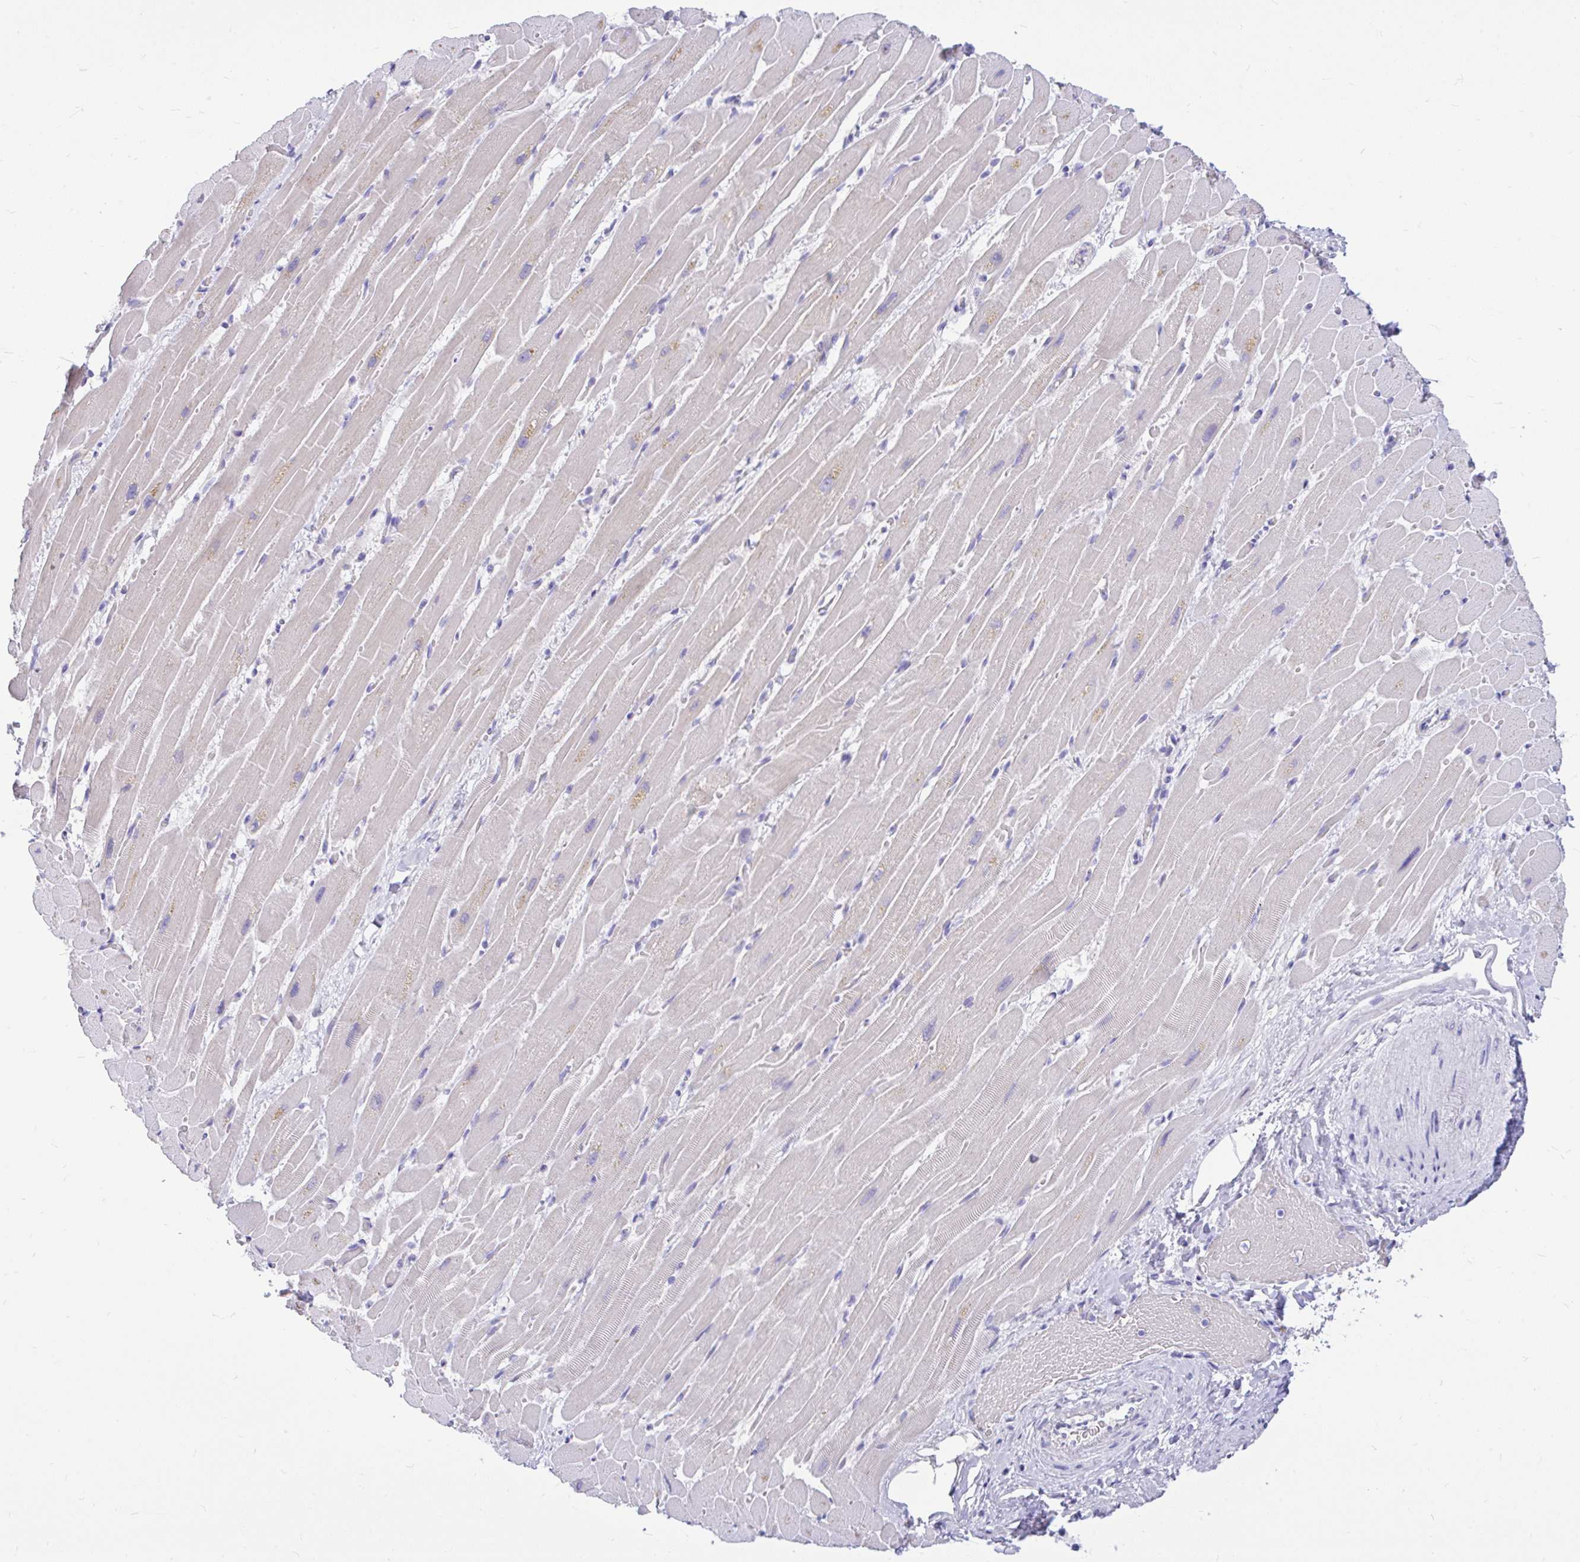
{"staining": {"intensity": "negative", "quantity": "none", "location": "none"}, "tissue": "heart muscle", "cell_type": "Cardiomyocytes", "image_type": "normal", "snomed": [{"axis": "morphology", "description": "Normal tissue, NOS"}, {"axis": "topography", "description": "Heart"}], "caption": "Histopathology image shows no protein positivity in cardiomyocytes of normal heart muscle.", "gene": "MAP1LC3A", "patient": {"sex": "male", "age": 37}}